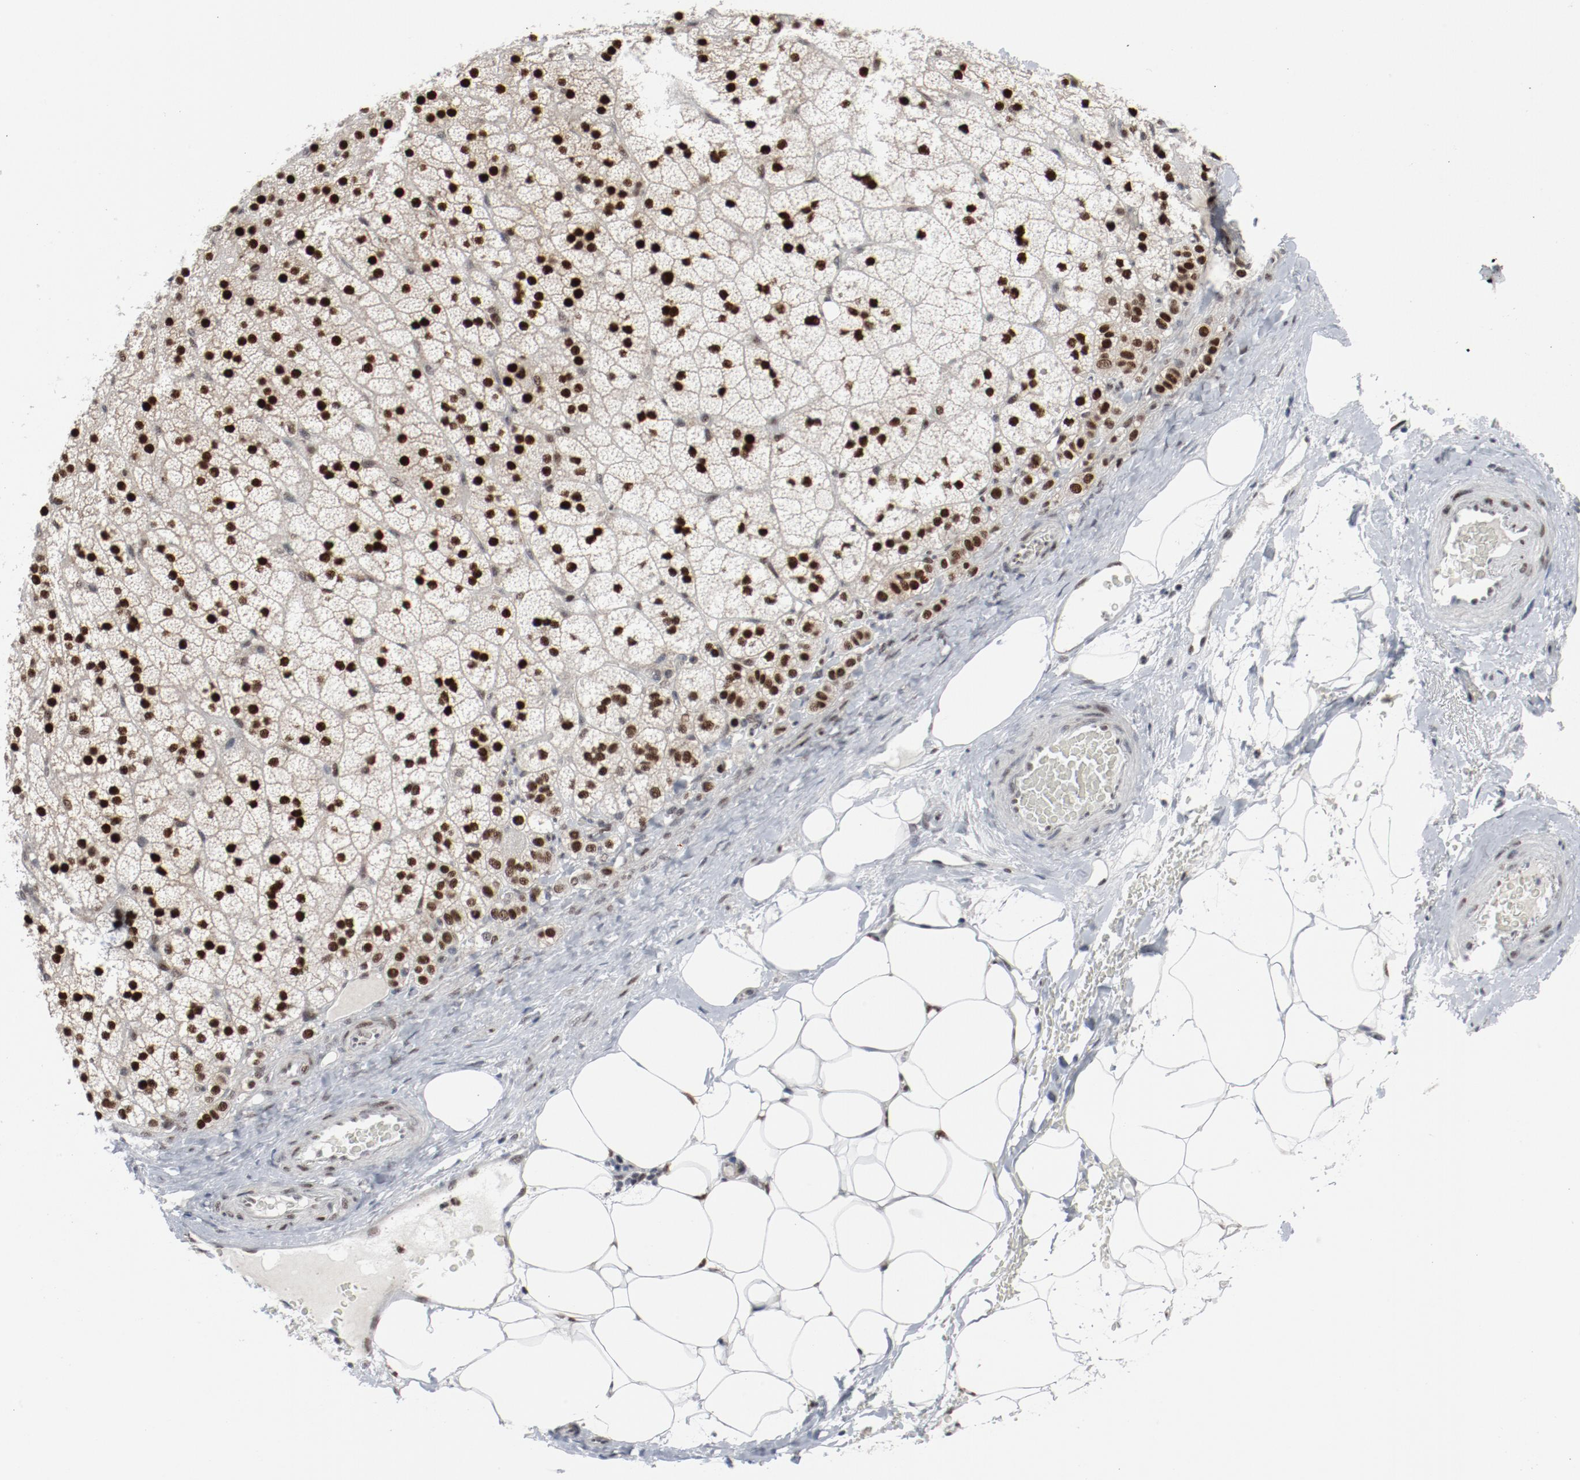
{"staining": {"intensity": "strong", "quantity": ">75%", "location": "nuclear"}, "tissue": "adrenal gland", "cell_type": "Glandular cells", "image_type": "normal", "snomed": [{"axis": "morphology", "description": "Normal tissue, NOS"}, {"axis": "topography", "description": "Adrenal gland"}], "caption": "Immunohistochemistry histopathology image of unremarkable adrenal gland: human adrenal gland stained using immunohistochemistry (IHC) shows high levels of strong protein expression localized specifically in the nuclear of glandular cells, appearing as a nuclear brown color.", "gene": "JMJD6", "patient": {"sex": "male", "age": 35}}